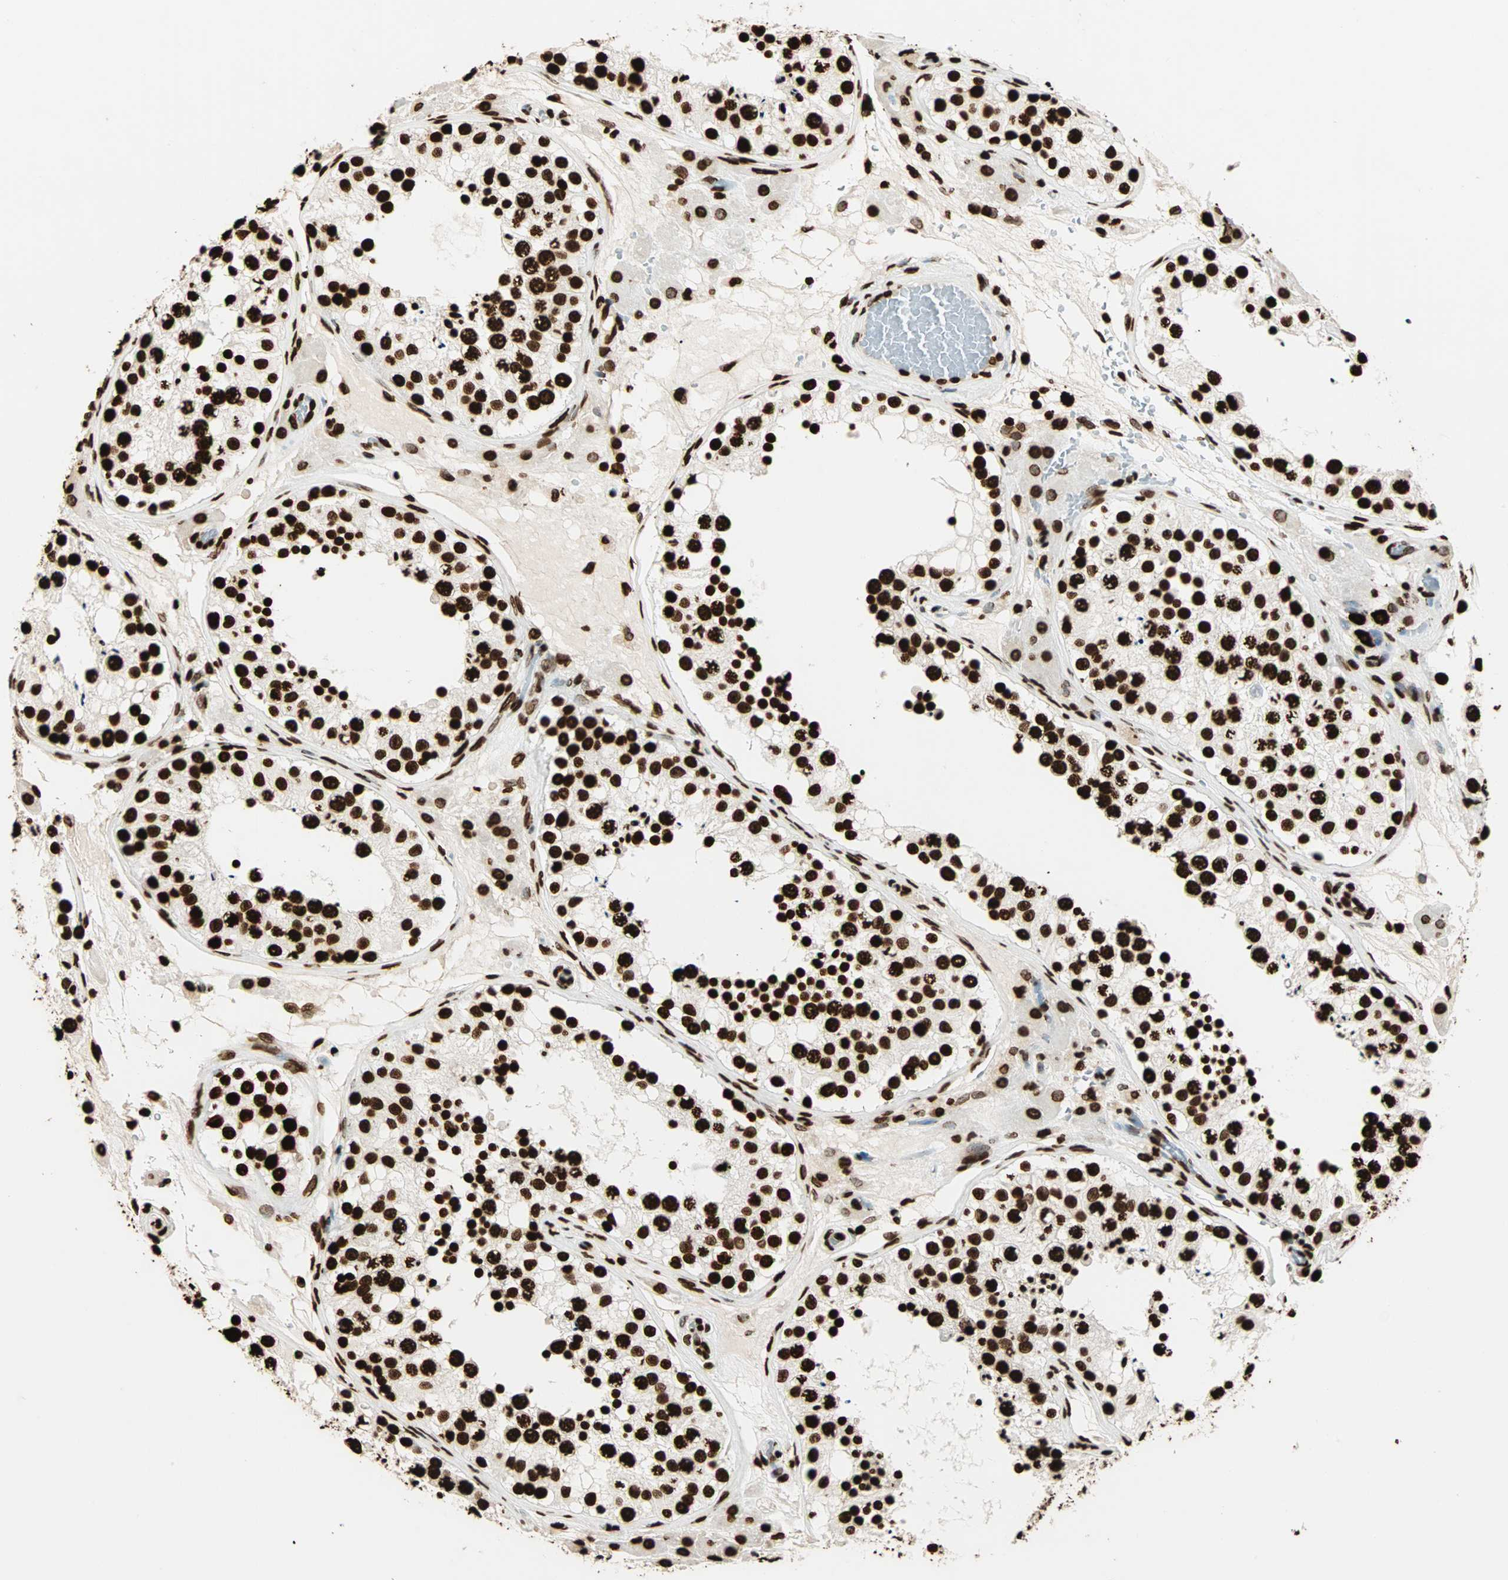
{"staining": {"intensity": "strong", "quantity": ">75%", "location": "nuclear"}, "tissue": "testis", "cell_type": "Cells in seminiferous ducts", "image_type": "normal", "snomed": [{"axis": "morphology", "description": "Normal tissue, NOS"}, {"axis": "topography", "description": "Testis"}], "caption": "Immunohistochemical staining of benign human testis shows high levels of strong nuclear positivity in about >75% of cells in seminiferous ducts.", "gene": "GLI2", "patient": {"sex": "male", "age": 26}}